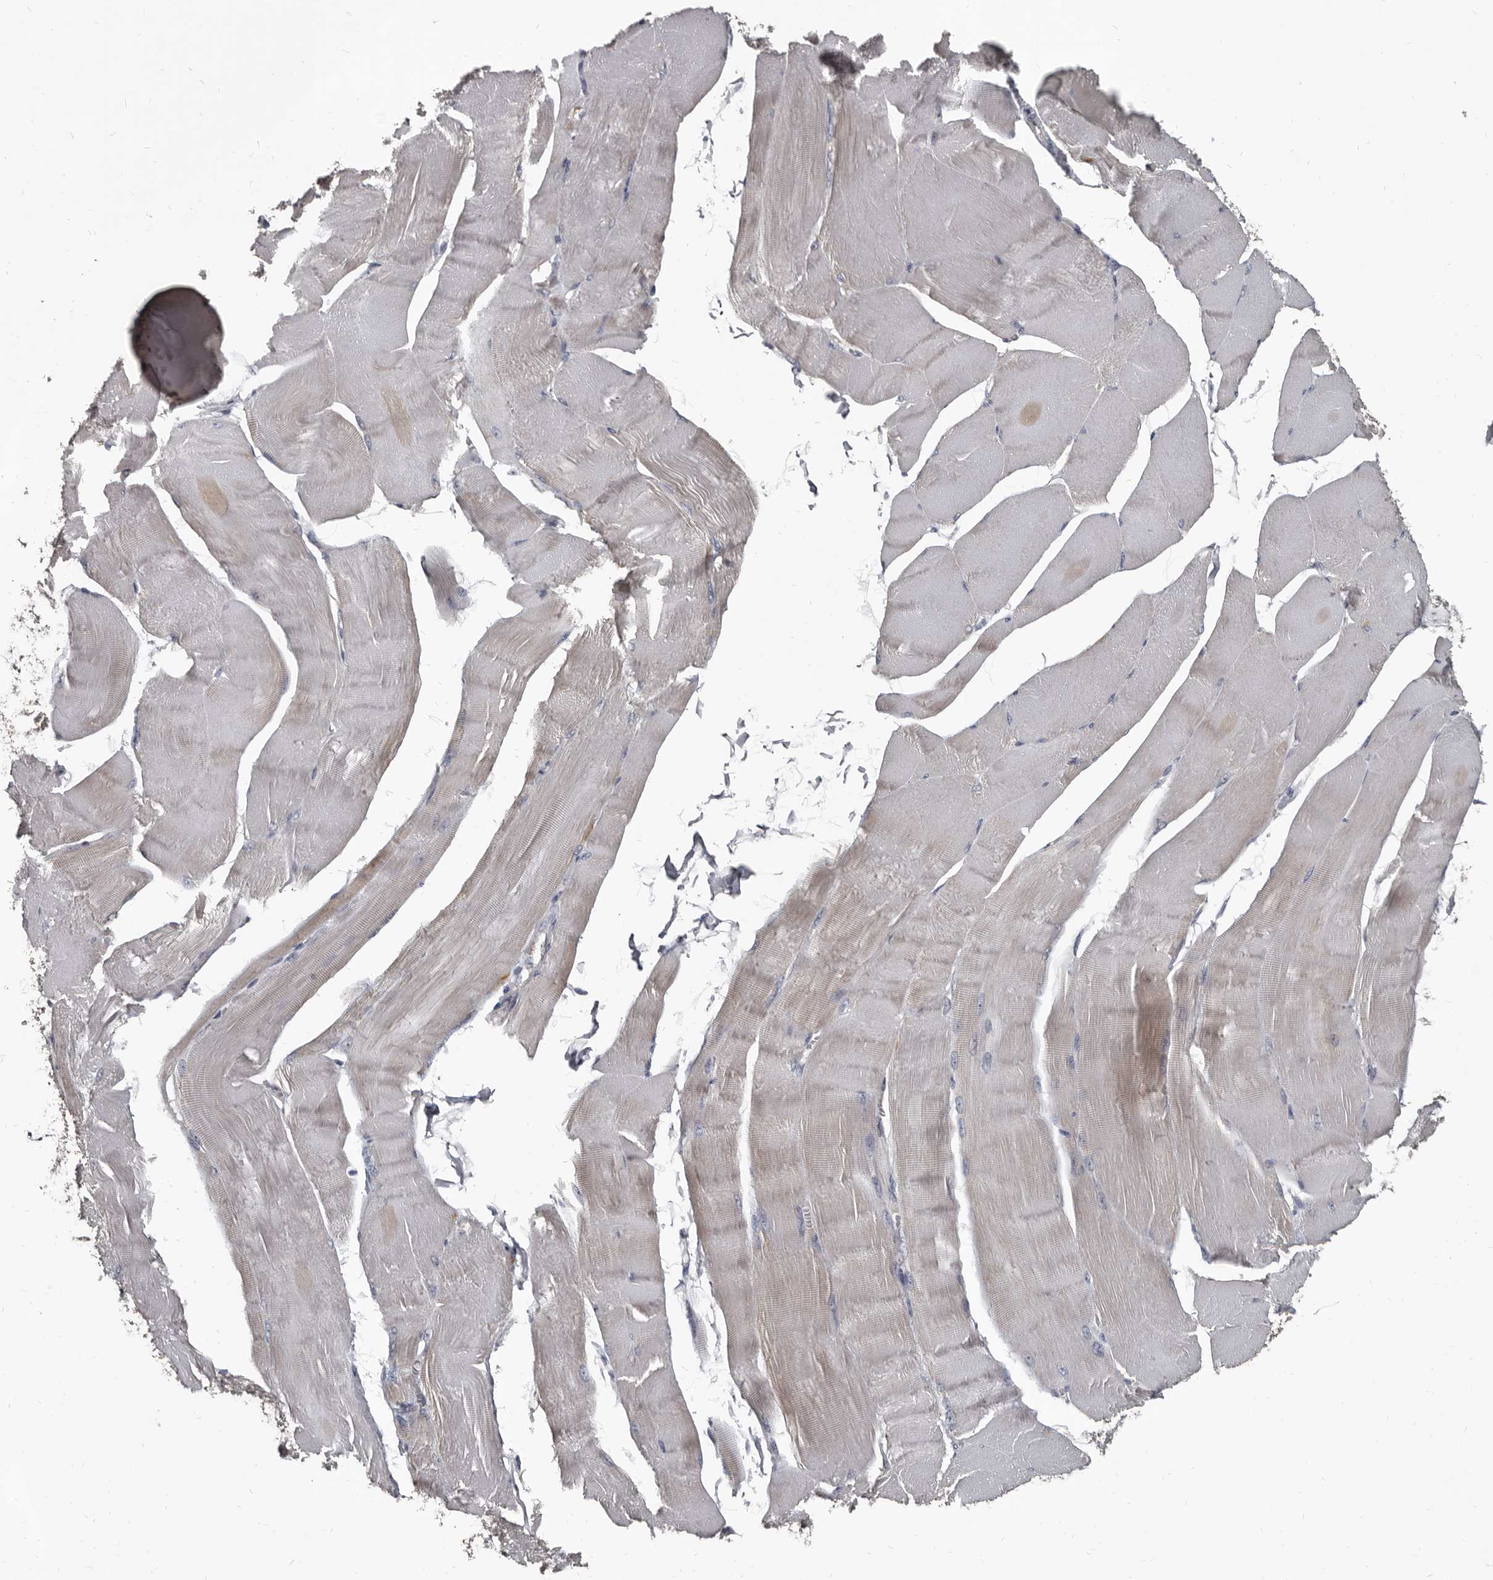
{"staining": {"intensity": "weak", "quantity": "<25%", "location": "cytoplasmic/membranous"}, "tissue": "skeletal muscle", "cell_type": "Myocytes", "image_type": "normal", "snomed": [{"axis": "morphology", "description": "Normal tissue, NOS"}, {"axis": "morphology", "description": "Basal cell carcinoma"}, {"axis": "topography", "description": "Skeletal muscle"}], "caption": "High magnification brightfield microscopy of normal skeletal muscle stained with DAB (brown) and counterstained with hematoxylin (blue): myocytes show no significant positivity.", "gene": "GREB1", "patient": {"sex": "female", "age": 64}}